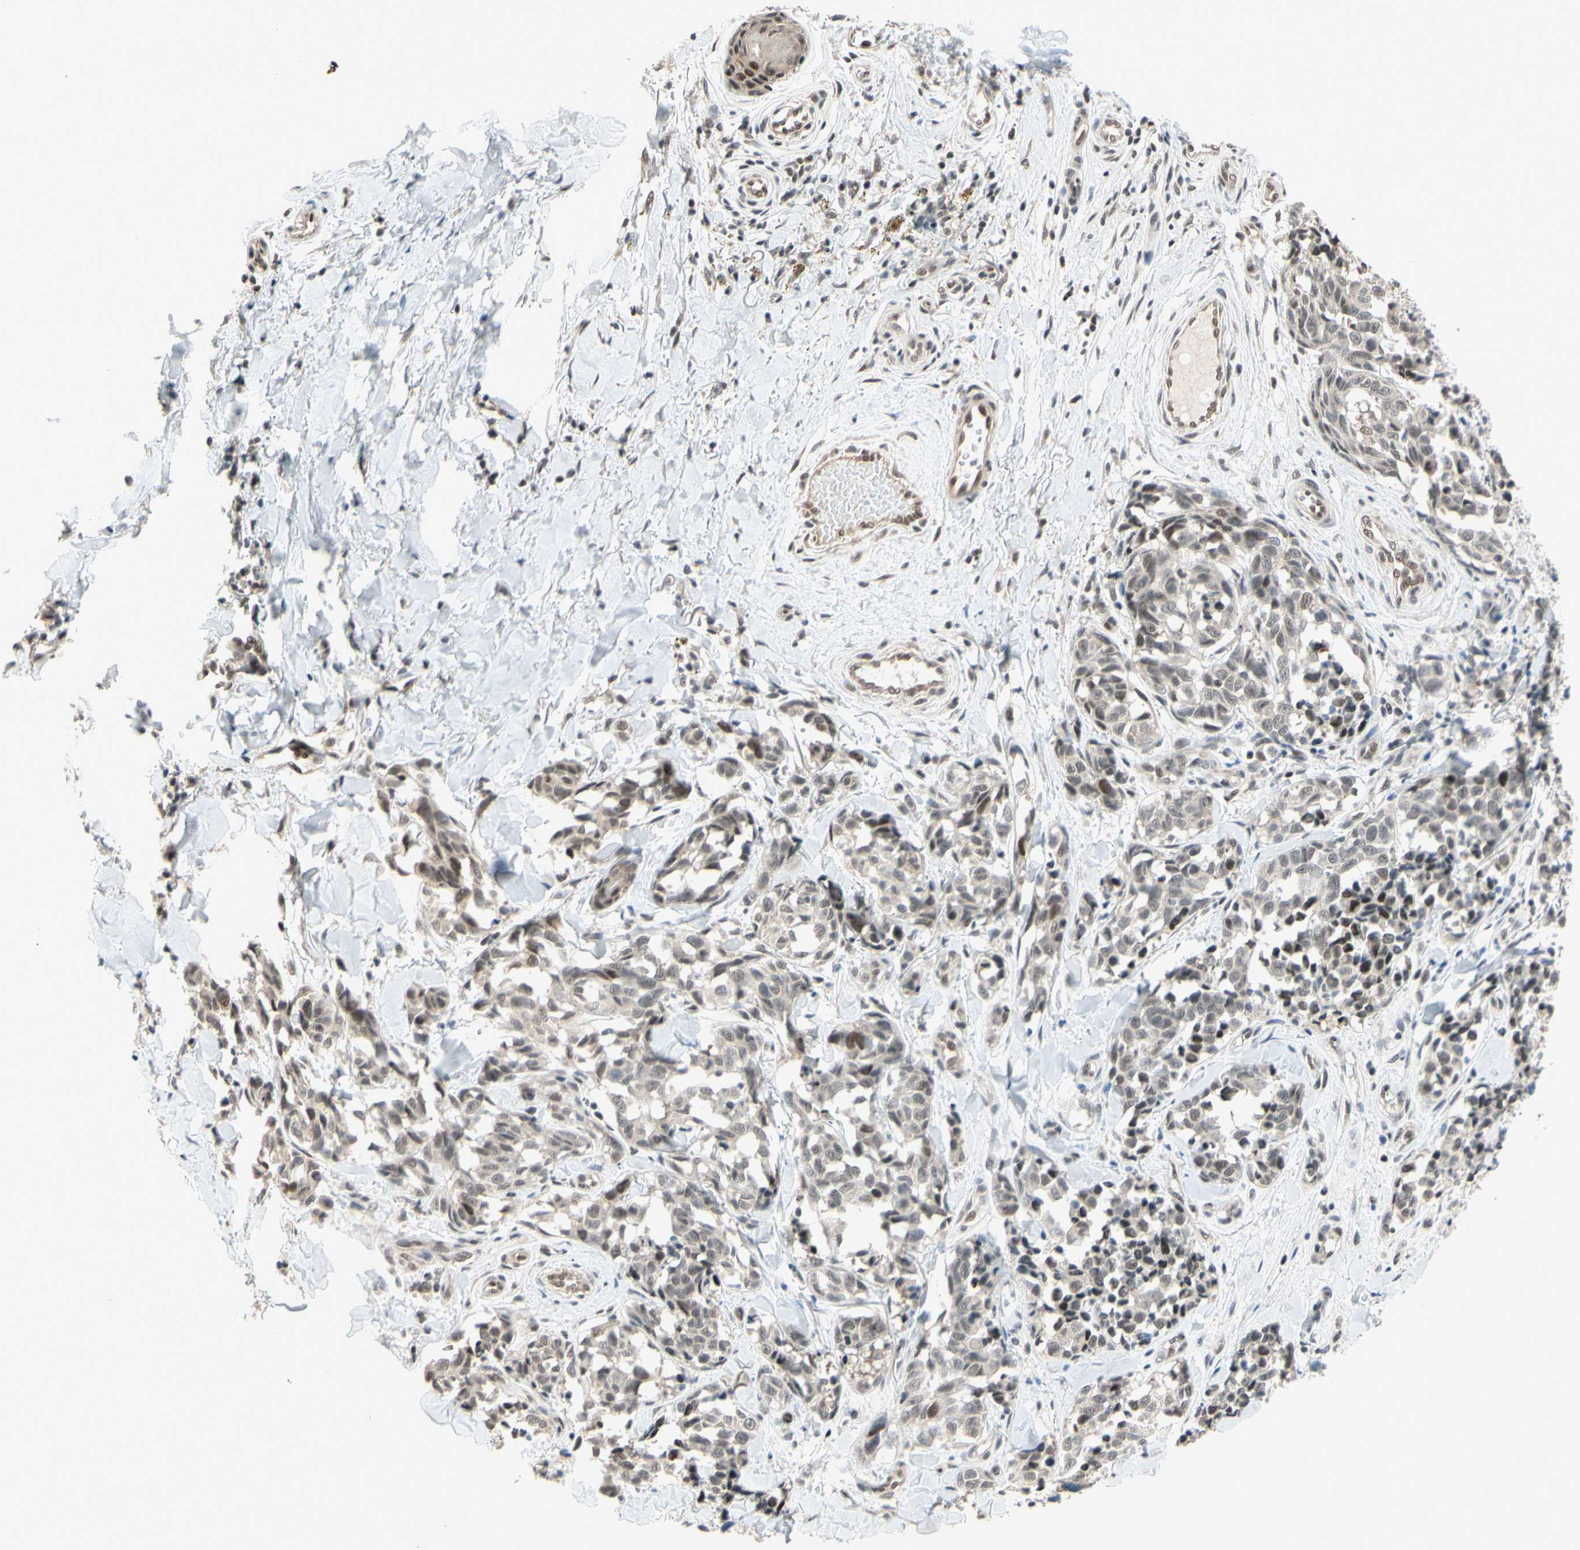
{"staining": {"intensity": "weak", "quantity": "25%-75%", "location": "nuclear"}, "tissue": "melanoma", "cell_type": "Tumor cells", "image_type": "cancer", "snomed": [{"axis": "morphology", "description": "Malignant melanoma, NOS"}, {"axis": "topography", "description": "Skin"}], "caption": "This micrograph exhibits malignant melanoma stained with immunohistochemistry (IHC) to label a protein in brown. The nuclear of tumor cells show weak positivity for the protein. Nuclei are counter-stained blue.", "gene": "TAF4", "patient": {"sex": "female", "age": 64}}